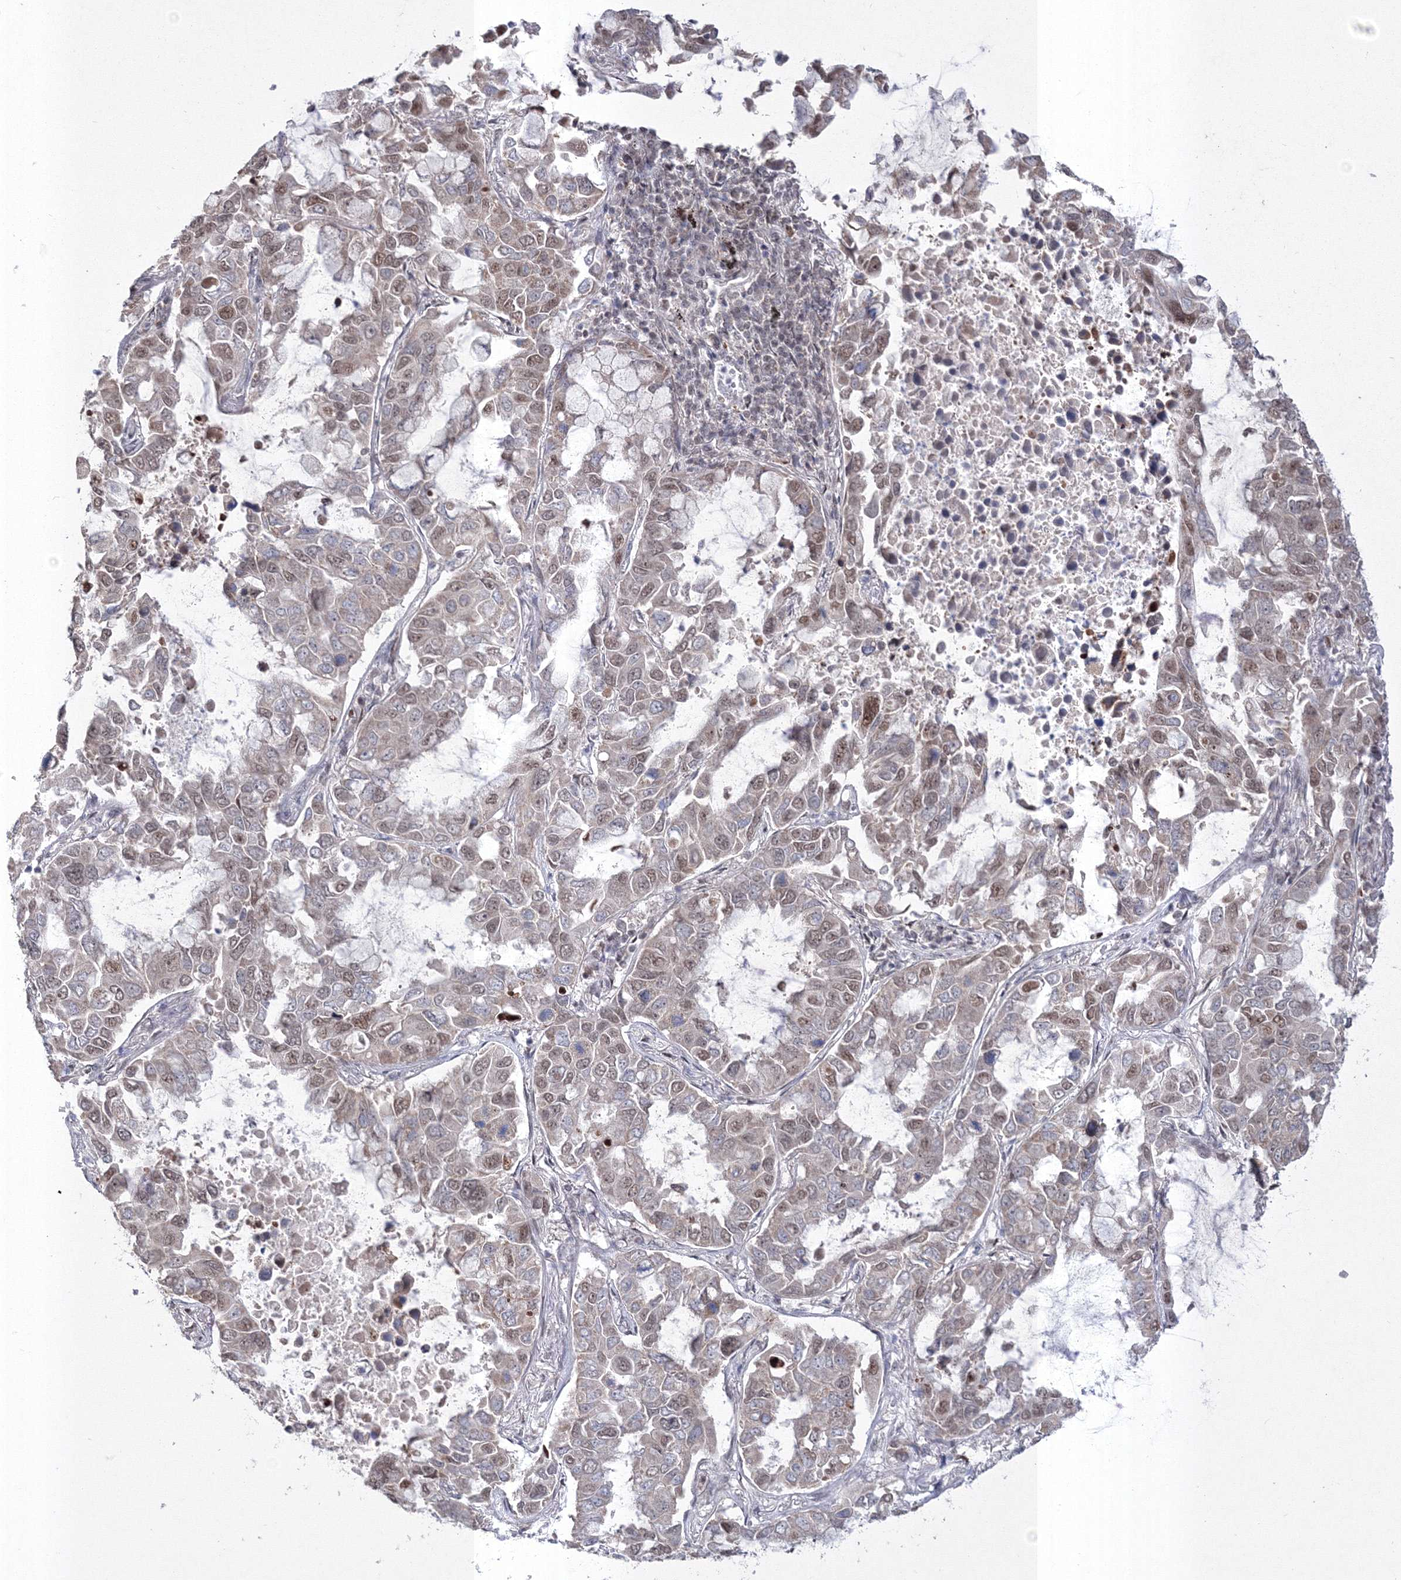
{"staining": {"intensity": "weak", "quantity": ">75%", "location": "nuclear"}, "tissue": "lung cancer", "cell_type": "Tumor cells", "image_type": "cancer", "snomed": [{"axis": "morphology", "description": "Adenocarcinoma, NOS"}, {"axis": "topography", "description": "Lung"}], "caption": "High-power microscopy captured an immunohistochemistry (IHC) photomicrograph of adenocarcinoma (lung), revealing weak nuclear staining in about >75% of tumor cells. Ihc stains the protein of interest in brown and the nuclei are stained blue.", "gene": "GRSF1", "patient": {"sex": "male", "age": 64}}